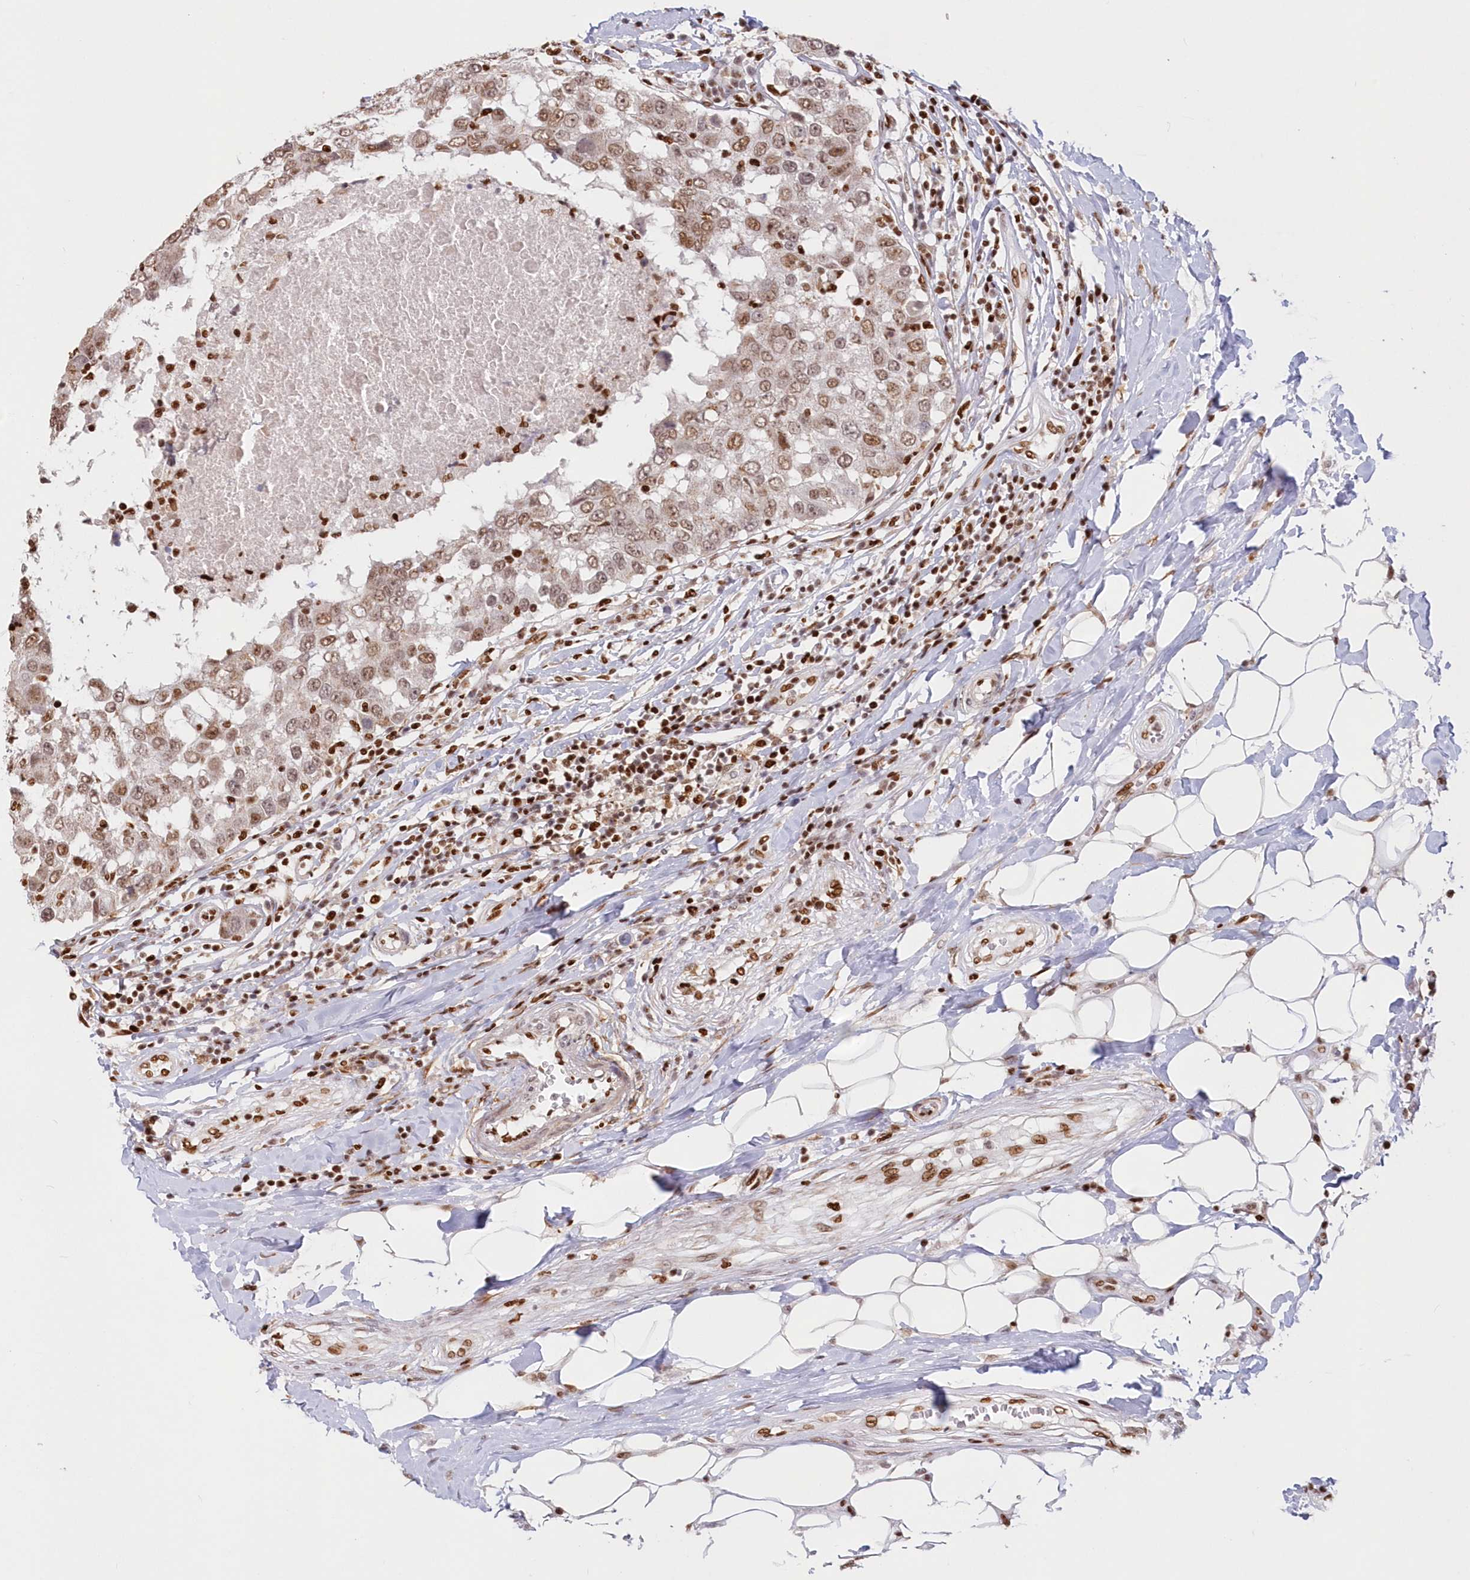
{"staining": {"intensity": "moderate", "quantity": ">75%", "location": "nuclear"}, "tissue": "breast cancer", "cell_type": "Tumor cells", "image_type": "cancer", "snomed": [{"axis": "morphology", "description": "Duct carcinoma"}, {"axis": "topography", "description": "Breast"}], "caption": "Immunohistochemical staining of breast cancer demonstrates medium levels of moderate nuclear protein staining in approximately >75% of tumor cells. (brown staining indicates protein expression, while blue staining denotes nuclei).", "gene": "POLR2B", "patient": {"sex": "female", "age": 27}}